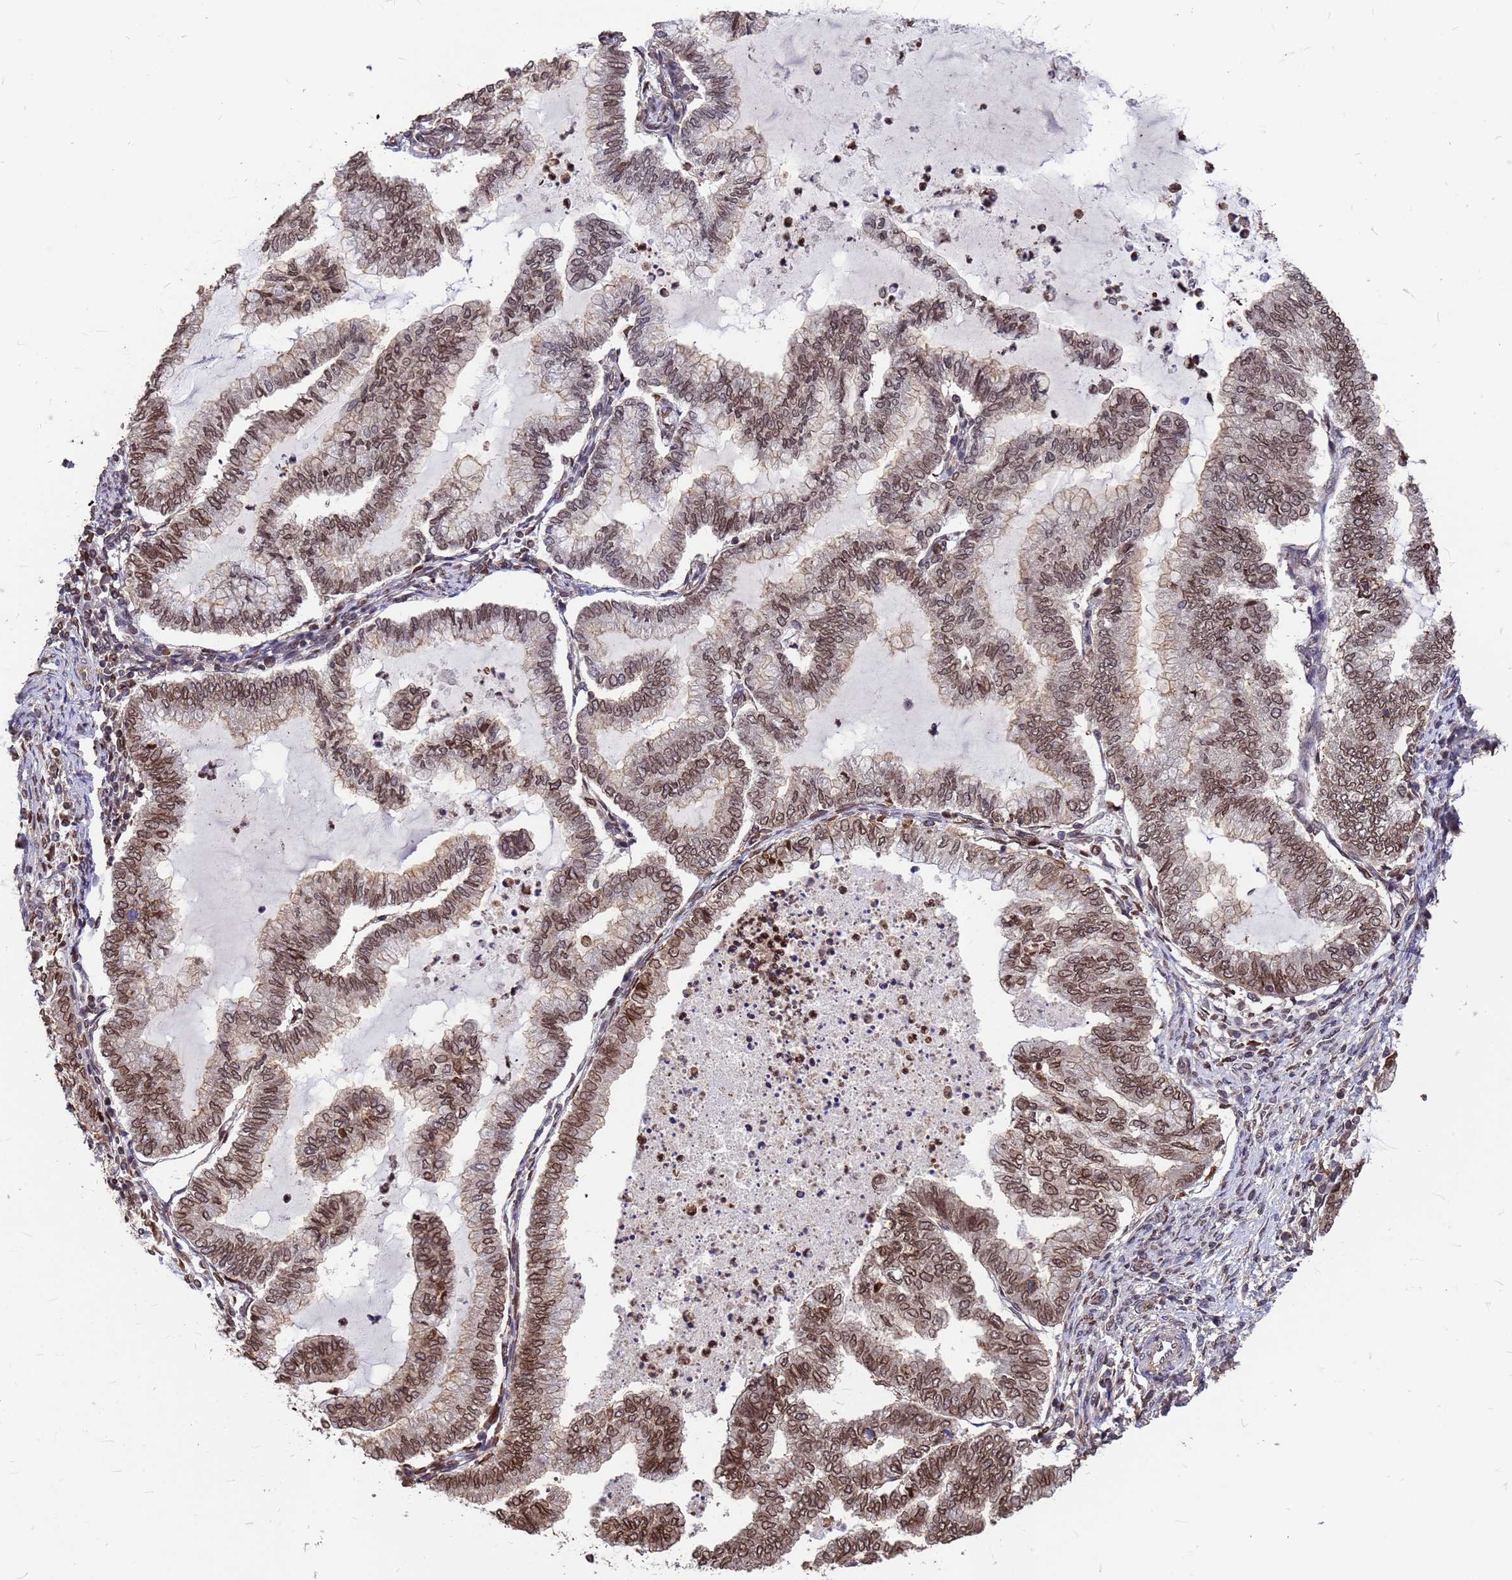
{"staining": {"intensity": "moderate", "quantity": ">75%", "location": "cytoplasmic/membranous,nuclear"}, "tissue": "endometrial cancer", "cell_type": "Tumor cells", "image_type": "cancer", "snomed": [{"axis": "morphology", "description": "Adenocarcinoma, NOS"}, {"axis": "topography", "description": "Endometrium"}], "caption": "Protein analysis of endometrial adenocarcinoma tissue exhibits moderate cytoplasmic/membranous and nuclear expression in approximately >75% of tumor cells.", "gene": "C1orf35", "patient": {"sex": "female", "age": 79}}